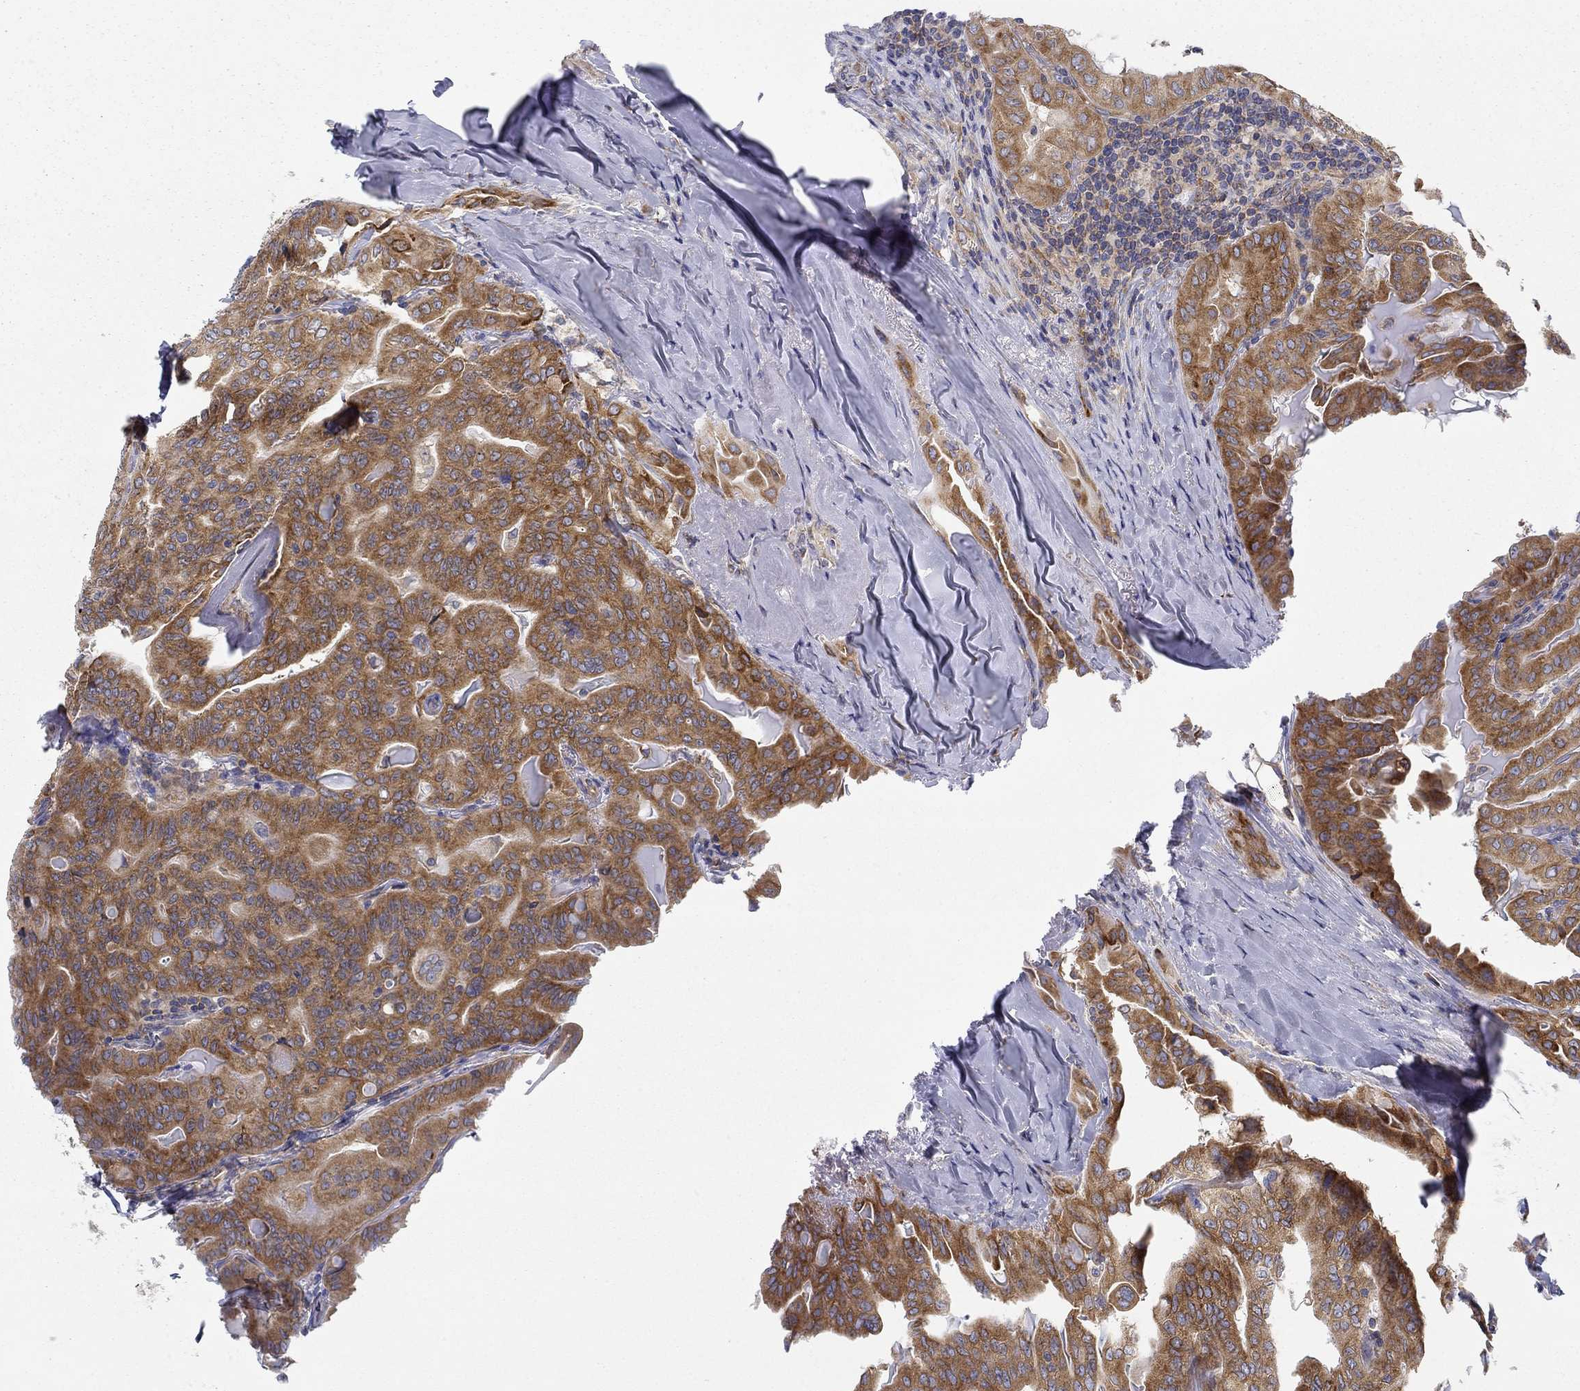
{"staining": {"intensity": "strong", "quantity": ">75%", "location": "cytoplasmic/membranous"}, "tissue": "thyroid cancer", "cell_type": "Tumor cells", "image_type": "cancer", "snomed": [{"axis": "morphology", "description": "Papillary adenocarcinoma, NOS"}, {"axis": "topography", "description": "Thyroid gland"}], "caption": "A brown stain shows strong cytoplasmic/membranous staining of a protein in human papillary adenocarcinoma (thyroid) tumor cells.", "gene": "FXR1", "patient": {"sex": "female", "age": 68}}